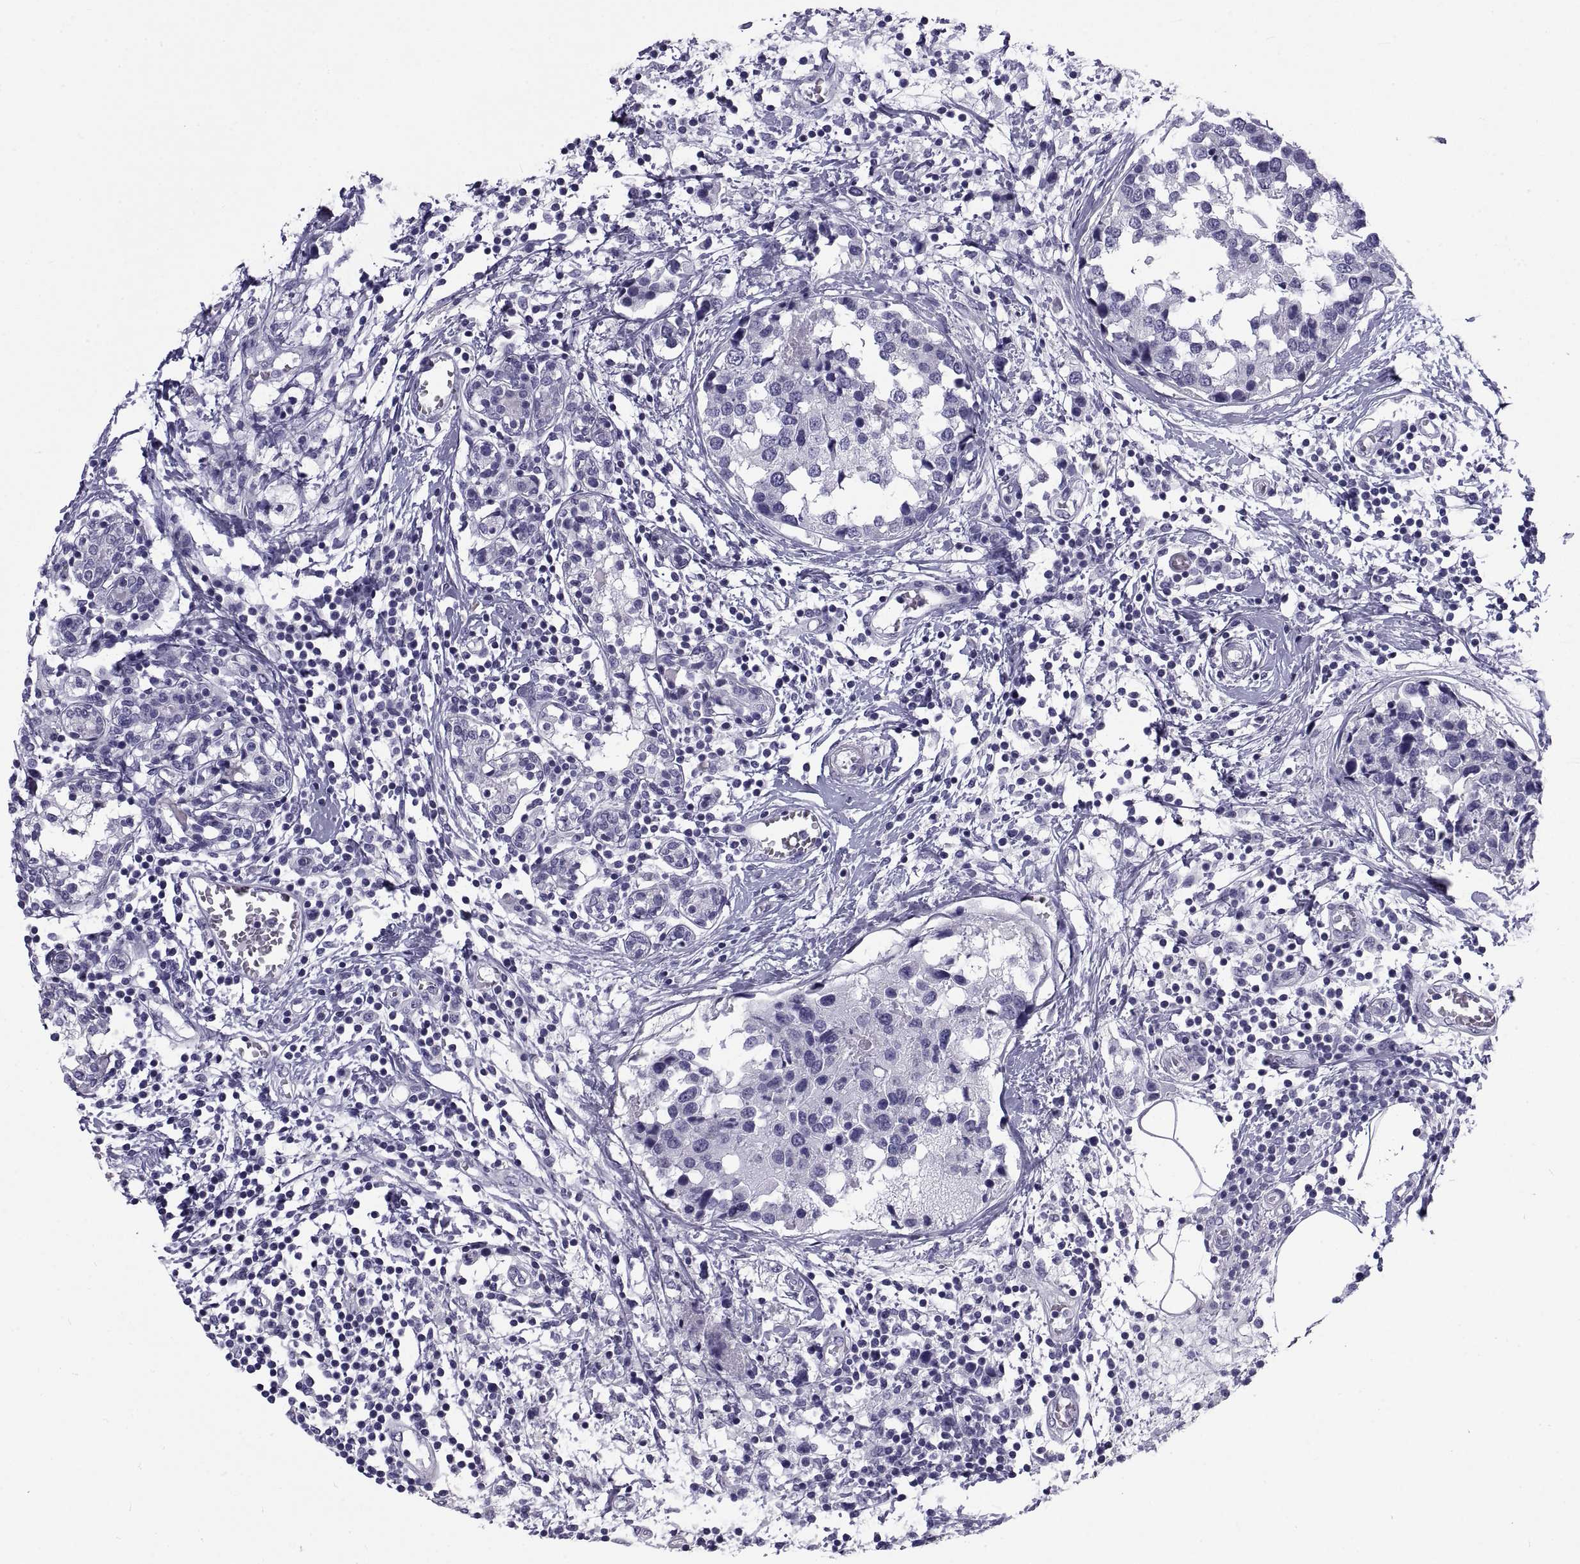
{"staining": {"intensity": "negative", "quantity": "none", "location": "none"}, "tissue": "breast cancer", "cell_type": "Tumor cells", "image_type": "cancer", "snomed": [{"axis": "morphology", "description": "Lobular carcinoma"}, {"axis": "topography", "description": "Breast"}], "caption": "Tumor cells show no significant staining in breast lobular carcinoma.", "gene": "NPTX2", "patient": {"sex": "female", "age": 59}}